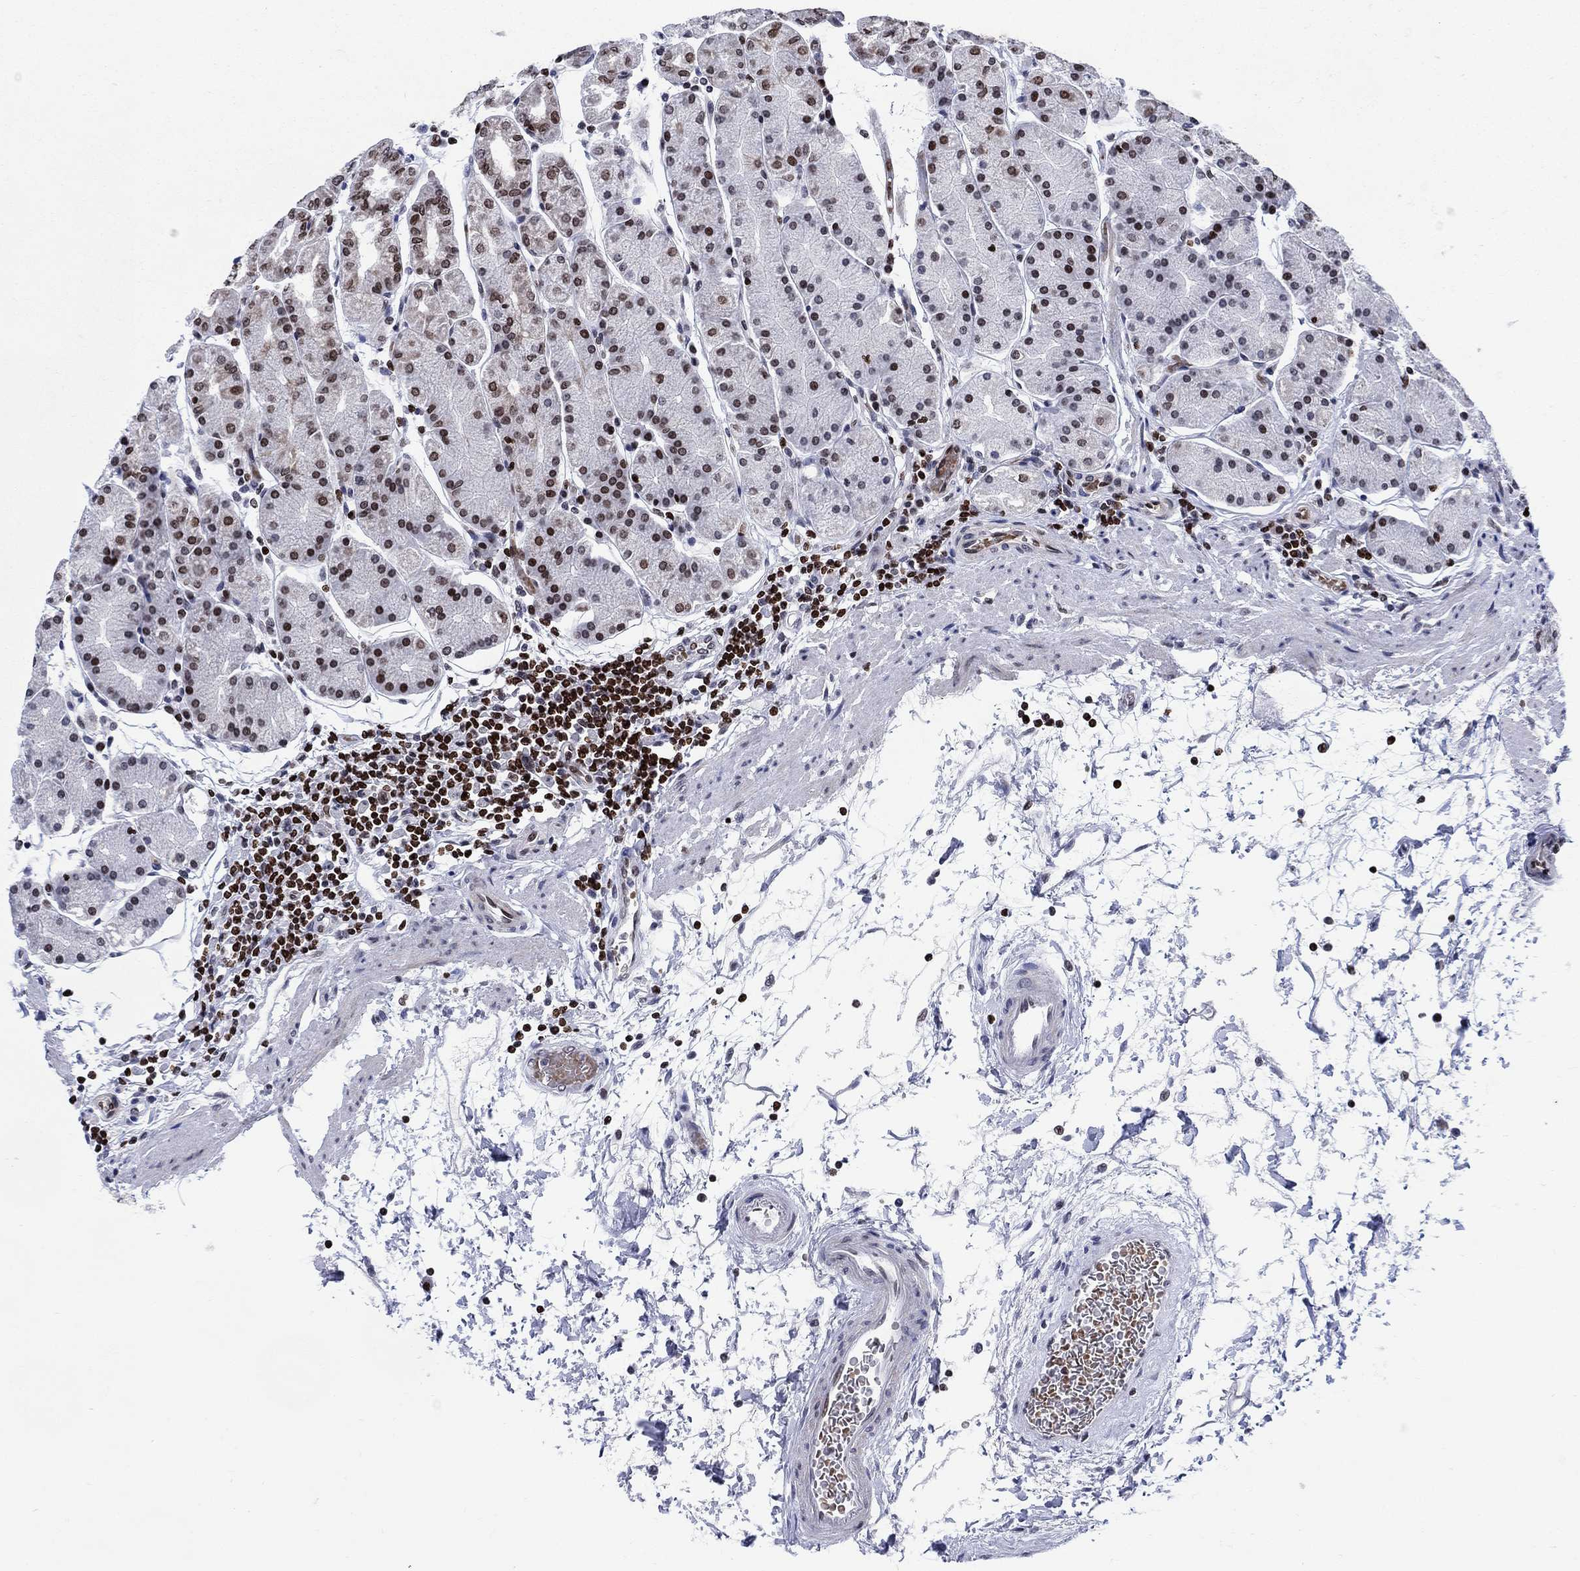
{"staining": {"intensity": "strong", "quantity": "25%-75%", "location": "nuclear"}, "tissue": "stomach", "cell_type": "Glandular cells", "image_type": "normal", "snomed": [{"axis": "morphology", "description": "Normal tissue, NOS"}, {"axis": "topography", "description": "Stomach"}], "caption": "Immunohistochemical staining of normal stomach exhibits 25%-75% levels of strong nuclear protein positivity in about 25%-75% of glandular cells.", "gene": "HMGA1", "patient": {"sex": "male", "age": 54}}